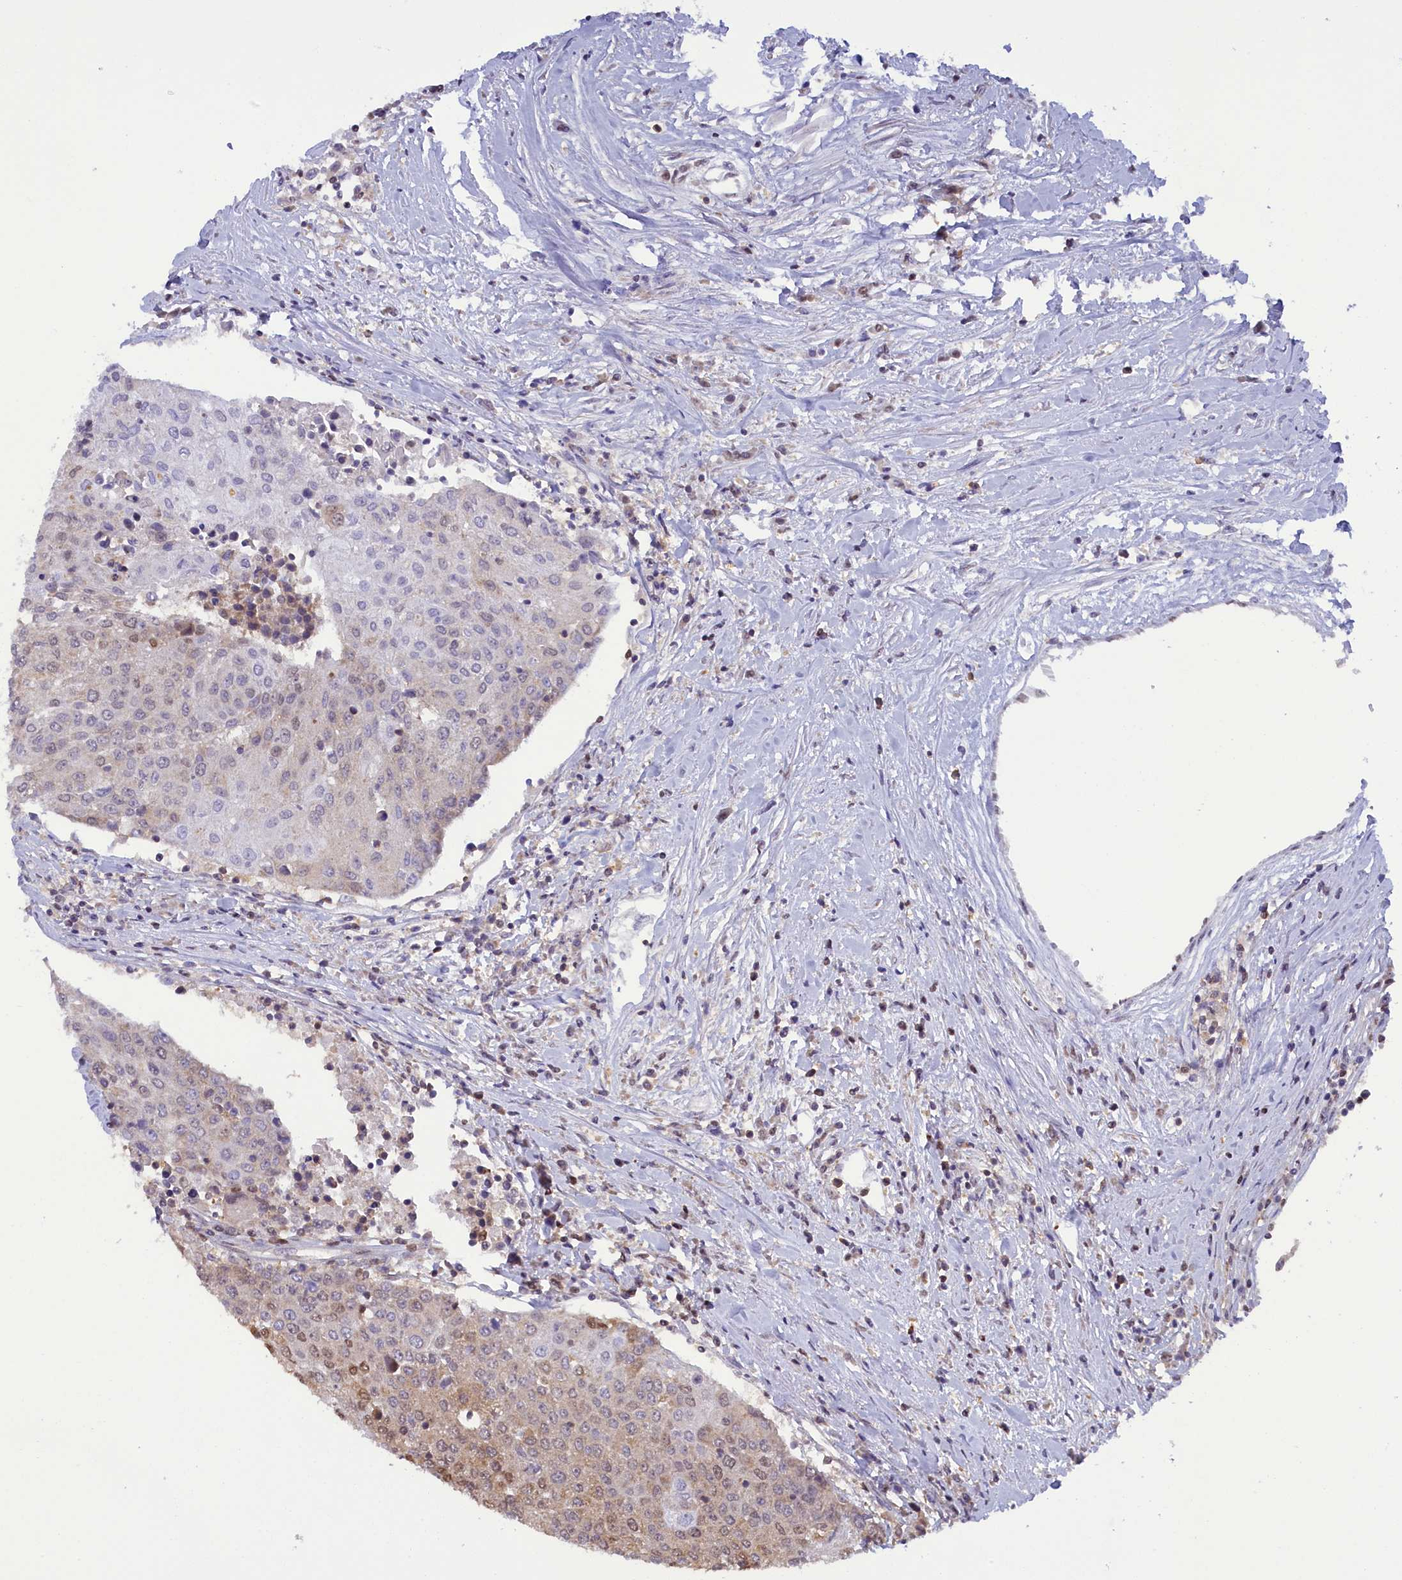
{"staining": {"intensity": "weak", "quantity": "<25%", "location": "nuclear"}, "tissue": "urothelial cancer", "cell_type": "Tumor cells", "image_type": "cancer", "snomed": [{"axis": "morphology", "description": "Urothelial carcinoma, High grade"}, {"axis": "topography", "description": "Urinary bladder"}], "caption": "High magnification brightfield microscopy of high-grade urothelial carcinoma stained with DAB (3,3'-diaminobenzidine) (brown) and counterstained with hematoxylin (blue): tumor cells show no significant positivity.", "gene": "IZUMO2", "patient": {"sex": "female", "age": 85}}